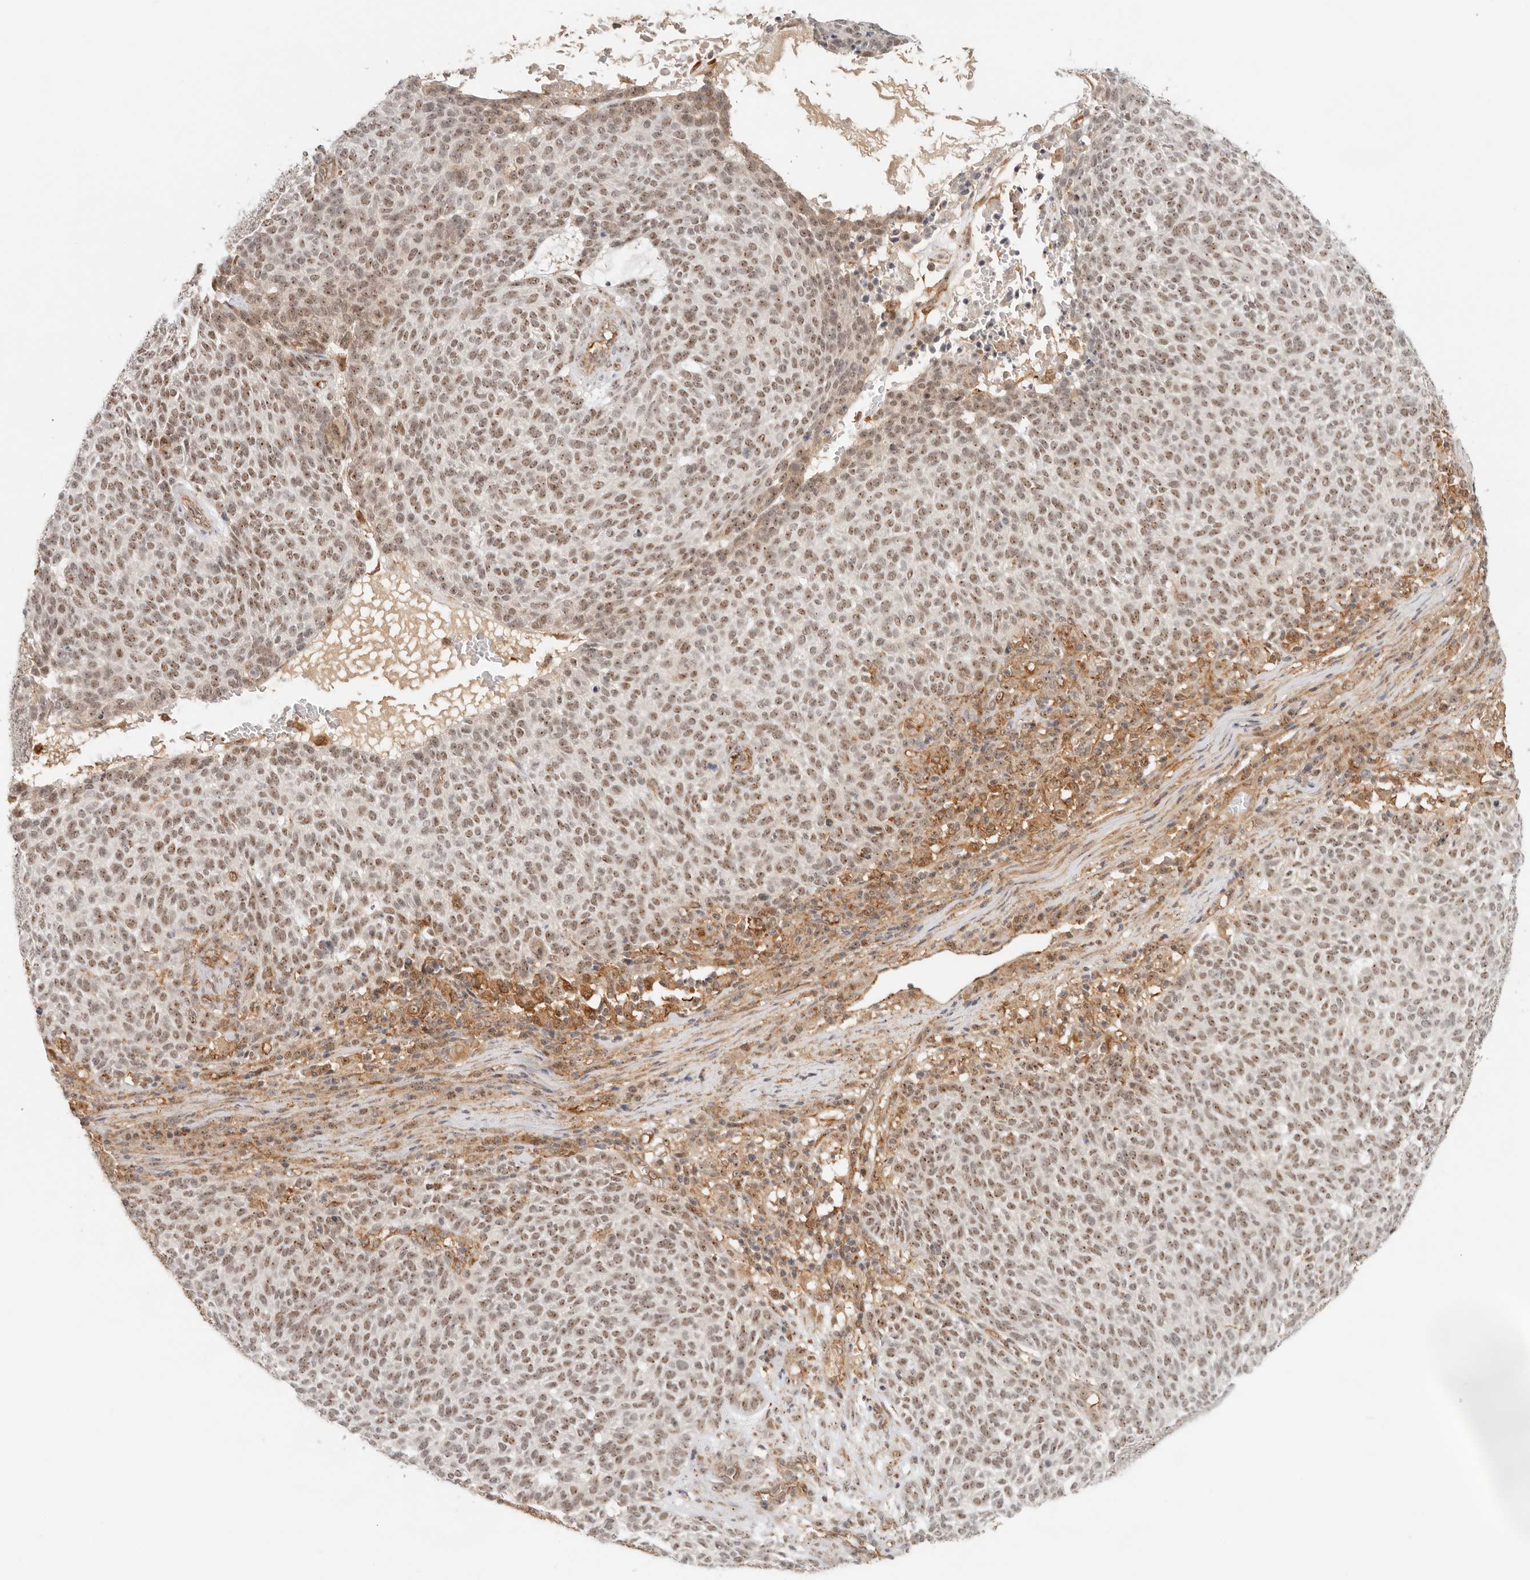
{"staining": {"intensity": "moderate", "quantity": ">75%", "location": "nuclear"}, "tissue": "skin cancer", "cell_type": "Tumor cells", "image_type": "cancer", "snomed": [{"axis": "morphology", "description": "Squamous cell carcinoma, NOS"}, {"axis": "topography", "description": "Skin"}], "caption": "DAB immunohistochemical staining of human skin cancer (squamous cell carcinoma) displays moderate nuclear protein positivity in about >75% of tumor cells. The staining was performed using DAB, with brown indicating positive protein expression. Nuclei are stained blue with hematoxylin.", "gene": "HEXD", "patient": {"sex": "female", "age": 90}}